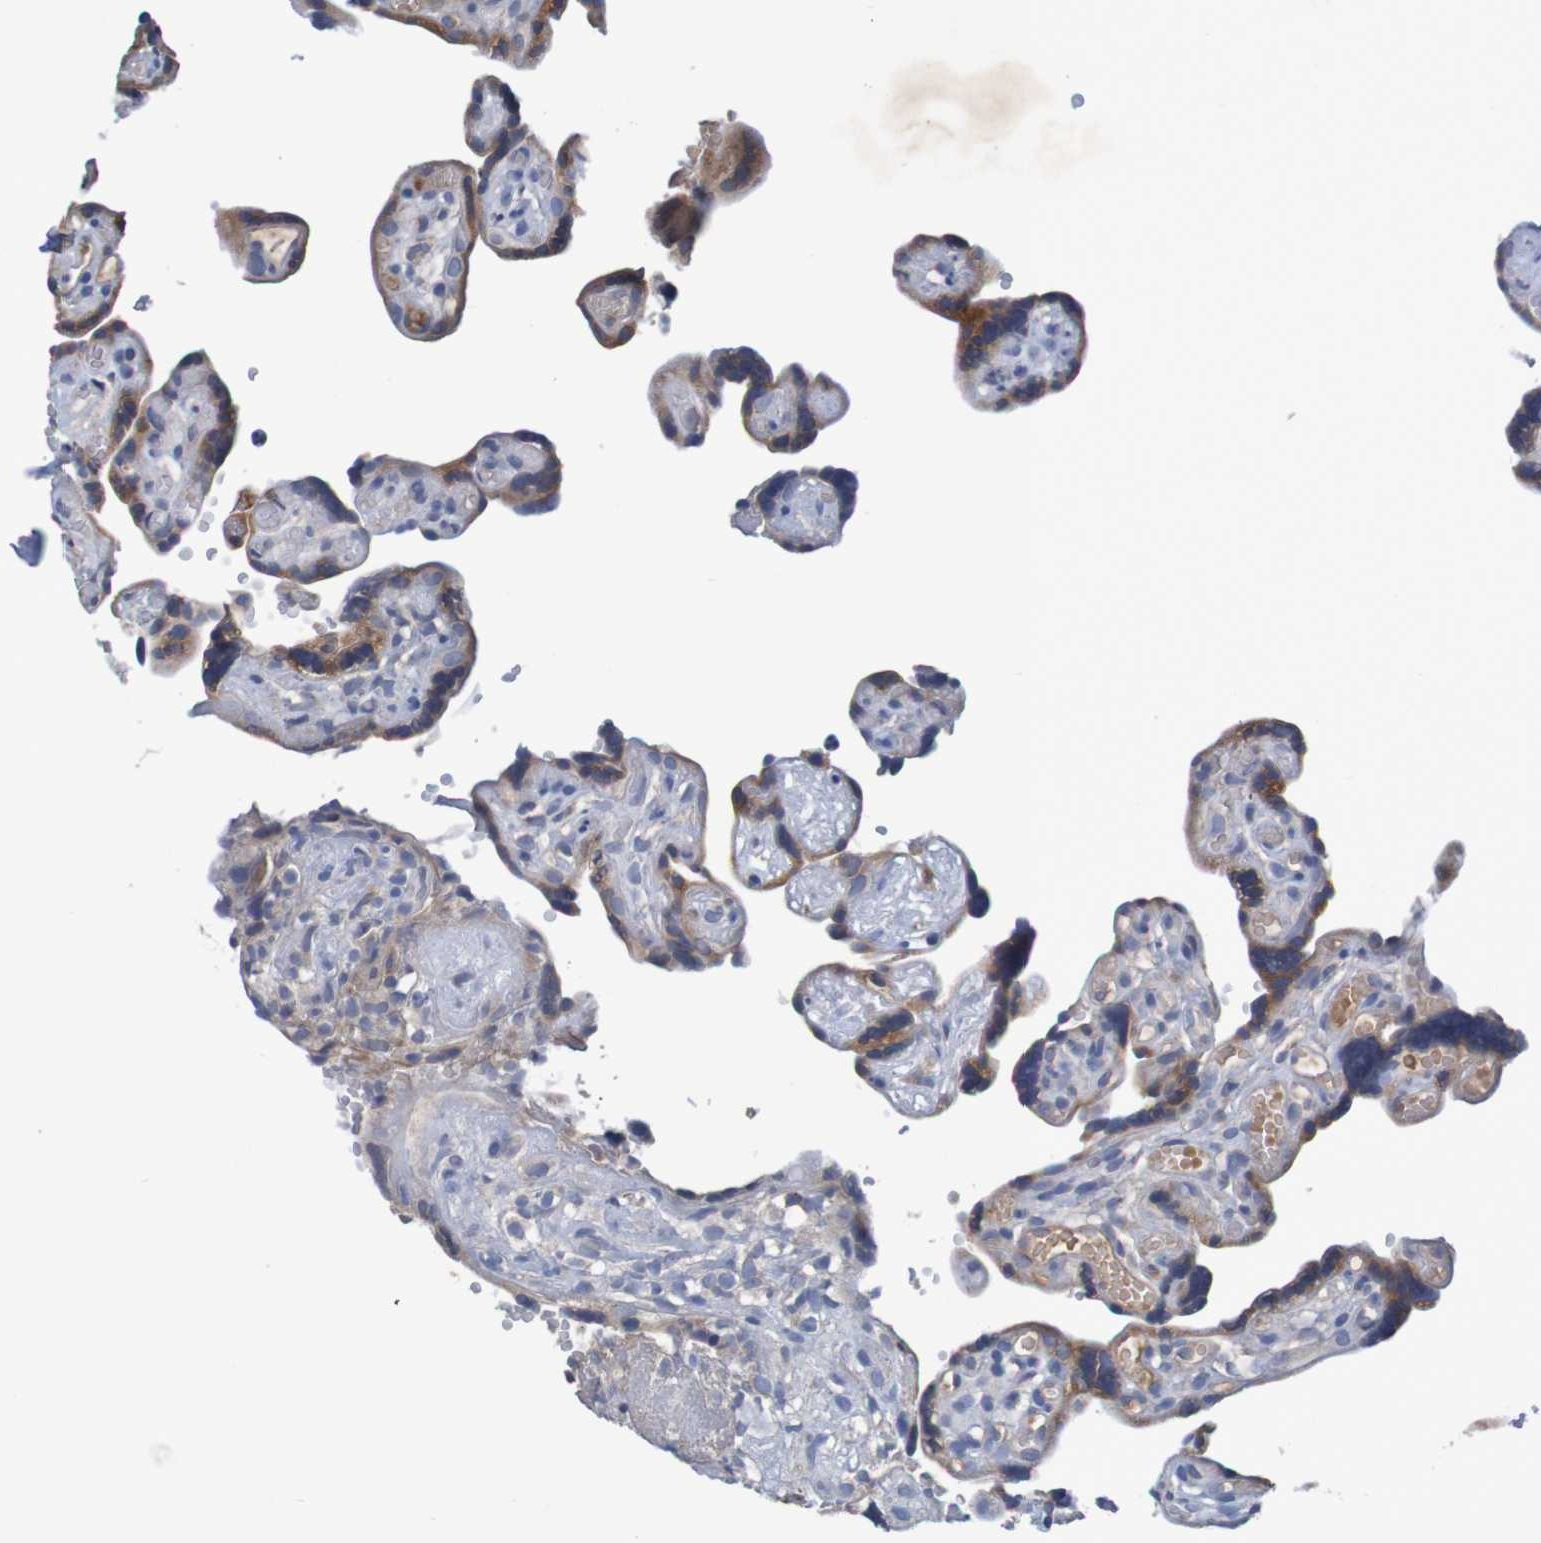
{"staining": {"intensity": "weak", "quantity": "25%-75%", "location": "cytoplasmic/membranous"}, "tissue": "placenta", "cell_type": "Decidual cells", "image_type": "normal", "snomed": [{"axis": "morphology", "description": "Normal tissue, NOS"}, {"axis": "topography", "description": "Placenta"}], "caption": "The photomicrograph demonstrates immunohistochemical staining of normal placenta. There is weak cytoplasmic/membranous expression is seen in approximately 25%-75% of decidual cells.", "gene": "LTA", "patient": {"sex": "female", "age": 30}}